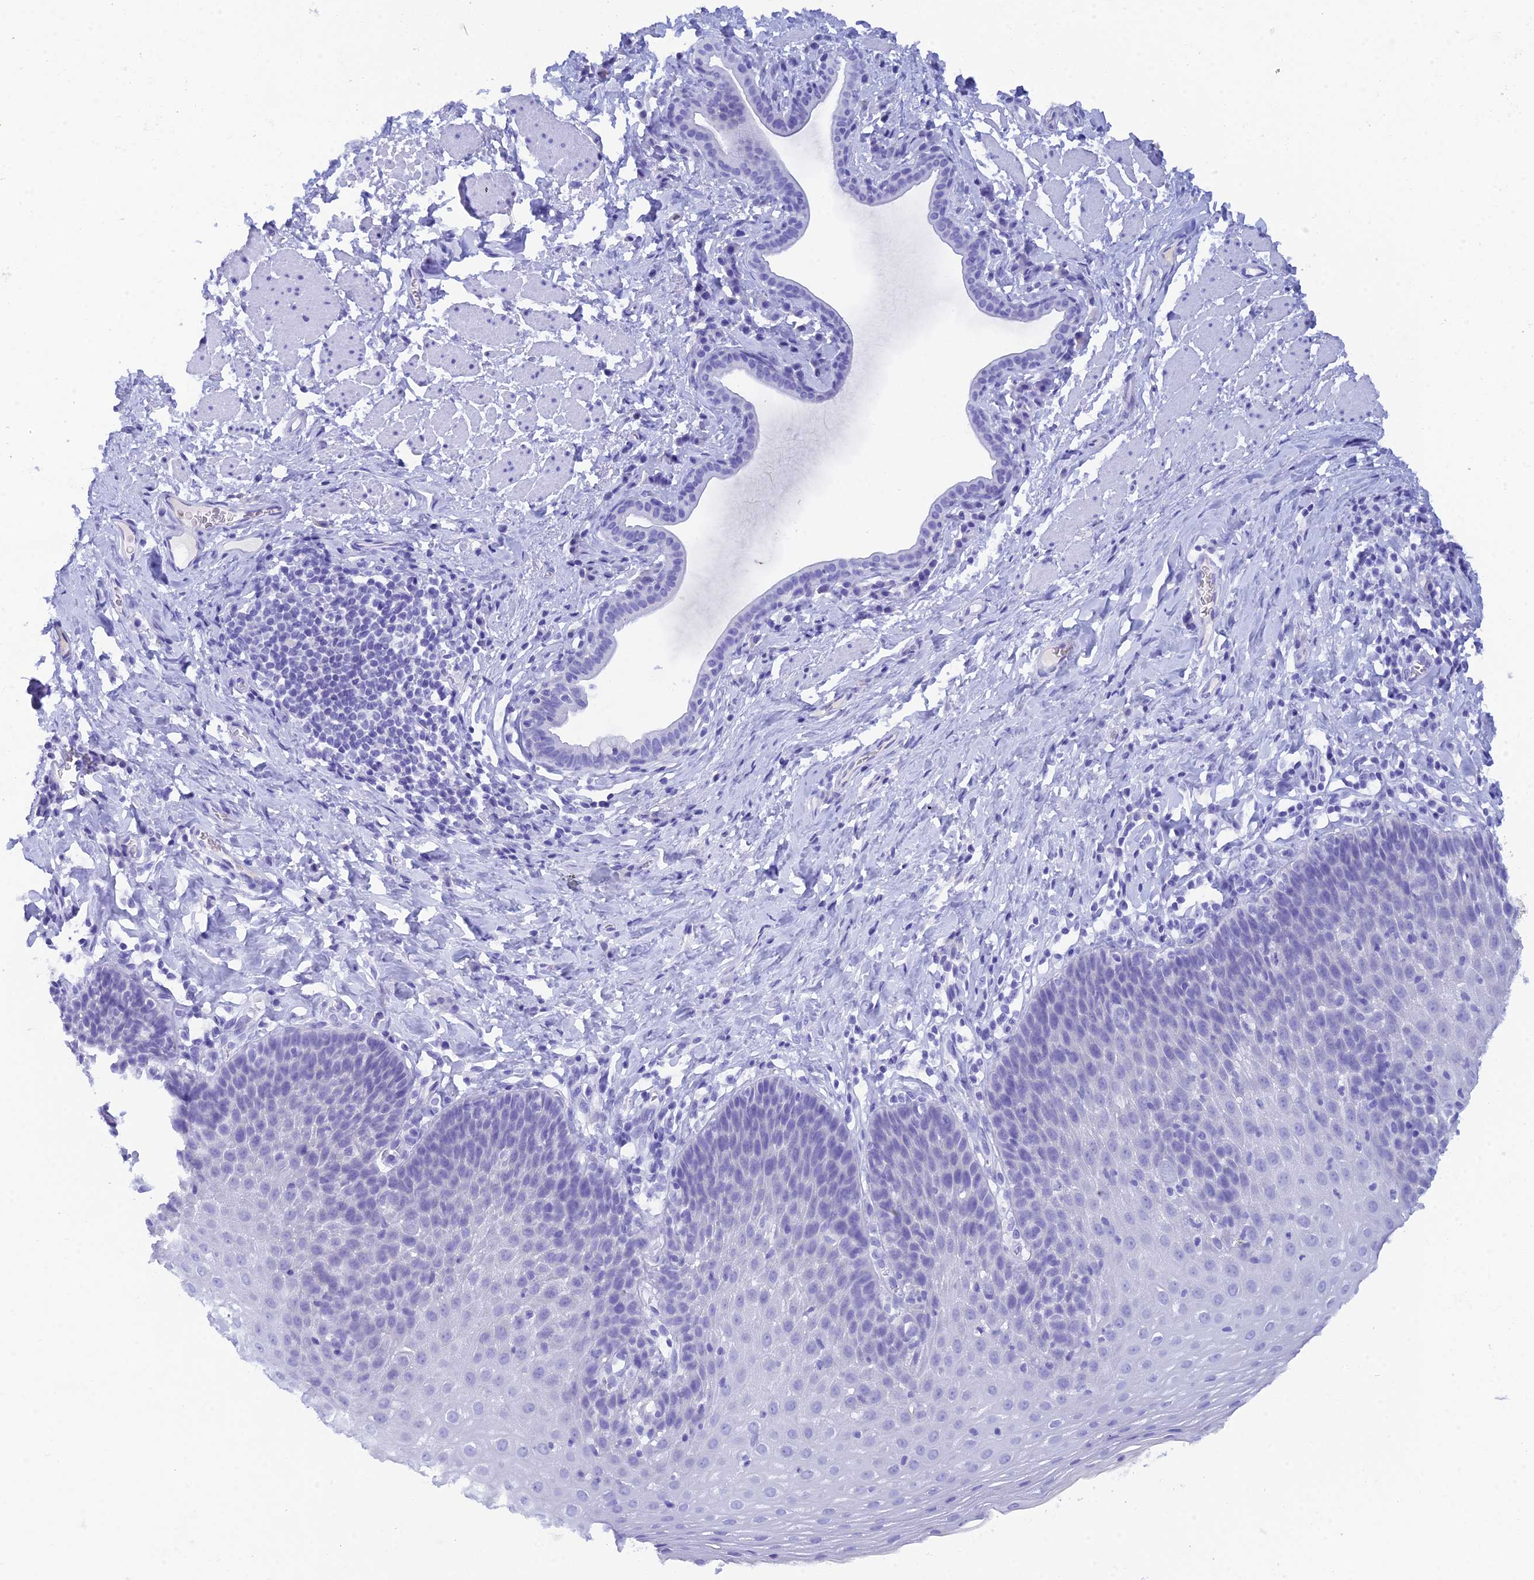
{"staining": {"intensity": "negative", "quantity": "none", "location": "none"}, "tissue": "esophagus", "cell_type": "Squamous epithelial cells", "image_type": "normal", "snomed": [{"axis": "morphology", "description": "Normal tissue, NOS"}, {"axis": "topography", "description": "Esophagus"}], "caption": "Protein analysis of unremarkable esophagus reveals no significant expression in squamous epithelial cells. The staining was performed using DAB to visualize the protein expression in brown, while the nuclei were stained in blue with hematoxylin (Magnification: 20x).", "gene": "REG1A", "patient": {"sex": "female", "age": 61}}